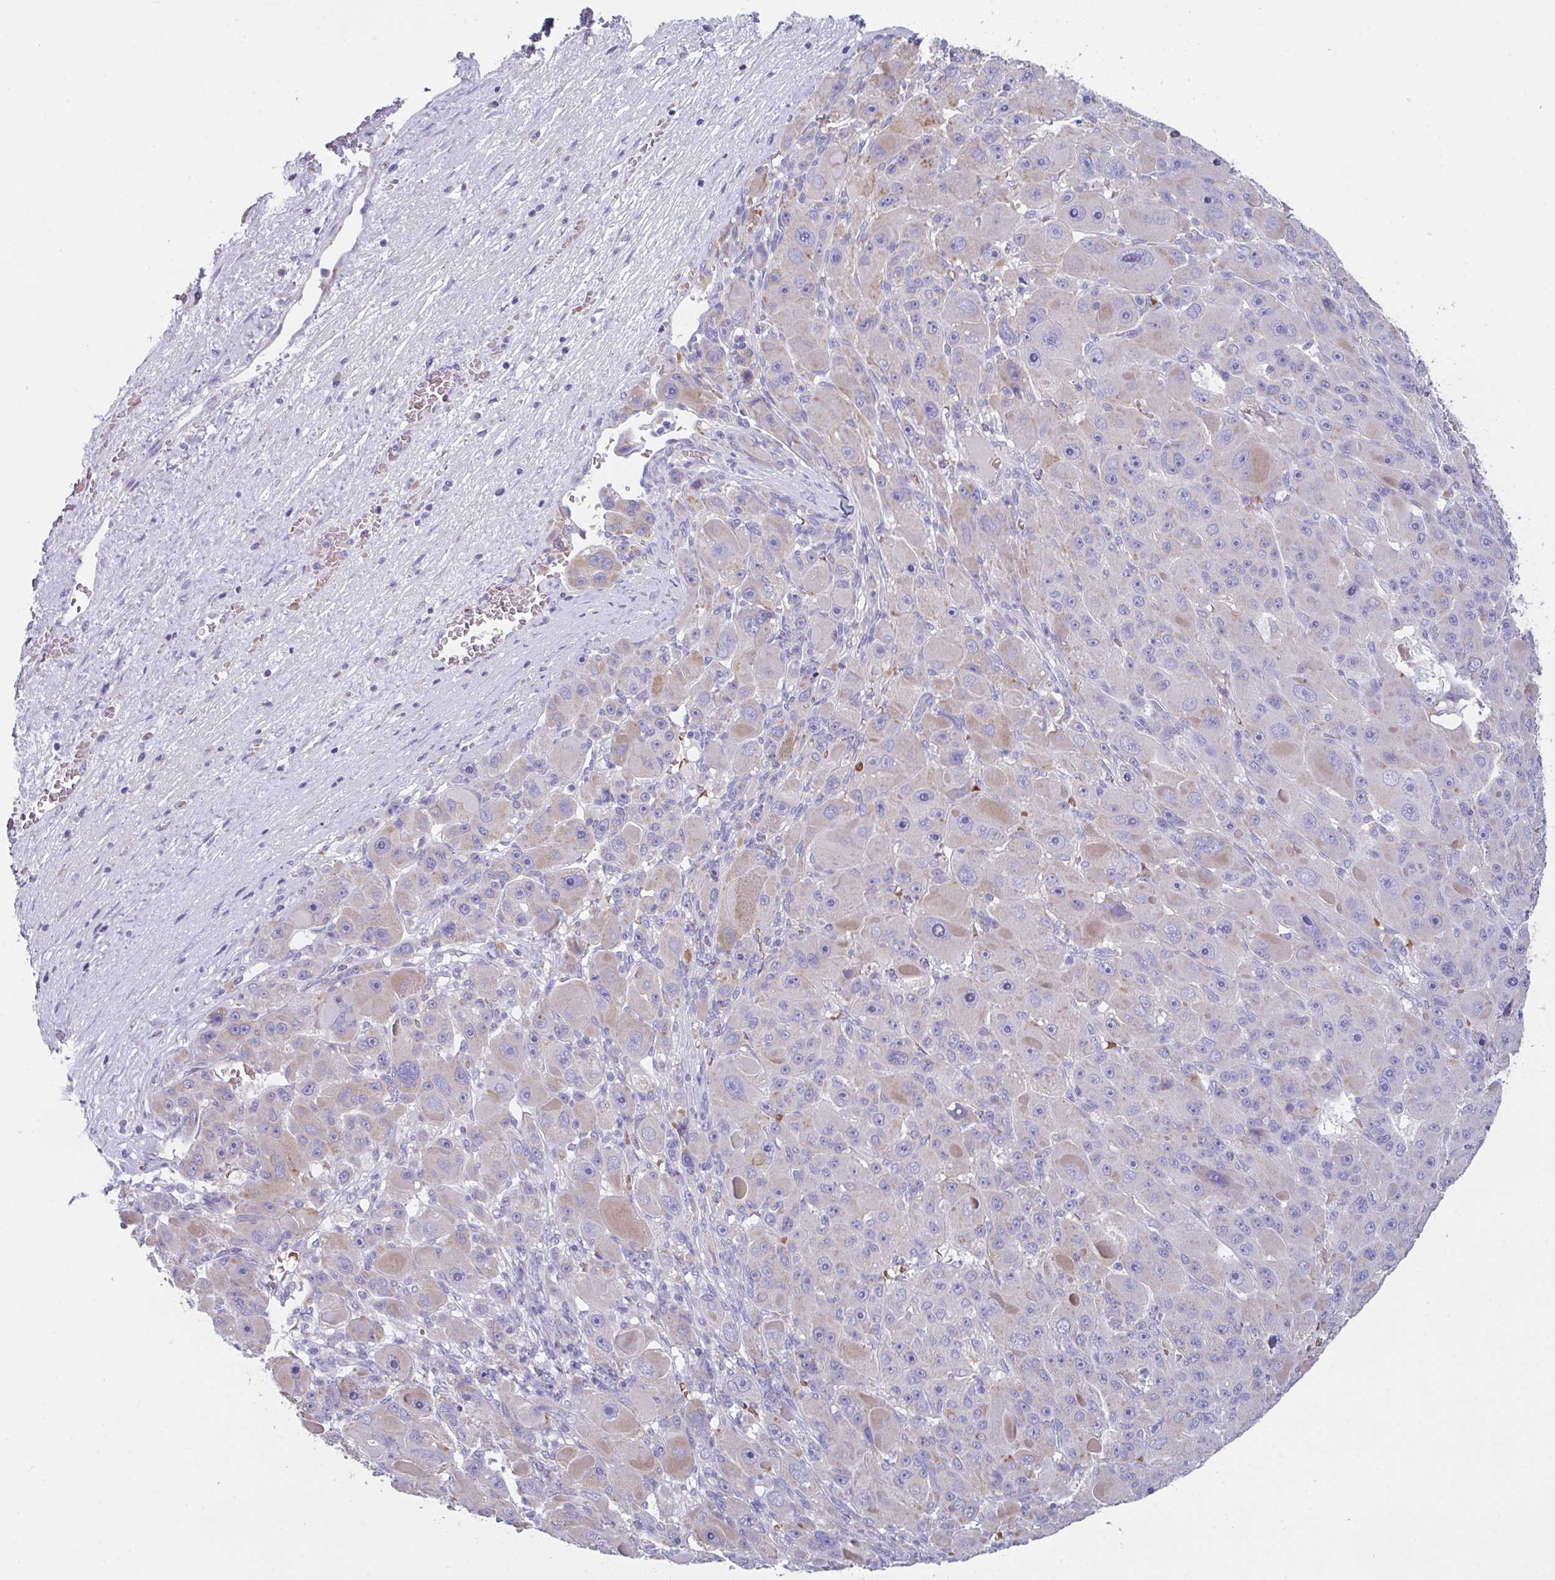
{"staining": {"intensity": "negative", "quantity": "none", "location": "none"}, "tissue": "liver cancer", "cell_type": "Tumor cells", "image_type": "cancer", "snomed": [{"axis": "morphology", "description": "Carcinoma, Hepatocellular, NOS"}, {"axis": "topography", "description": "Liver"}], "caption": "Photomicrograph shows no protein expression in tumor cells of liver cancer tissue. (DAB (3,3'-diaminobenzidine) immunohistochemistry, high magnification).", "gene": "TFAP2C", "patient": {"sex": "male", "age": 76}}